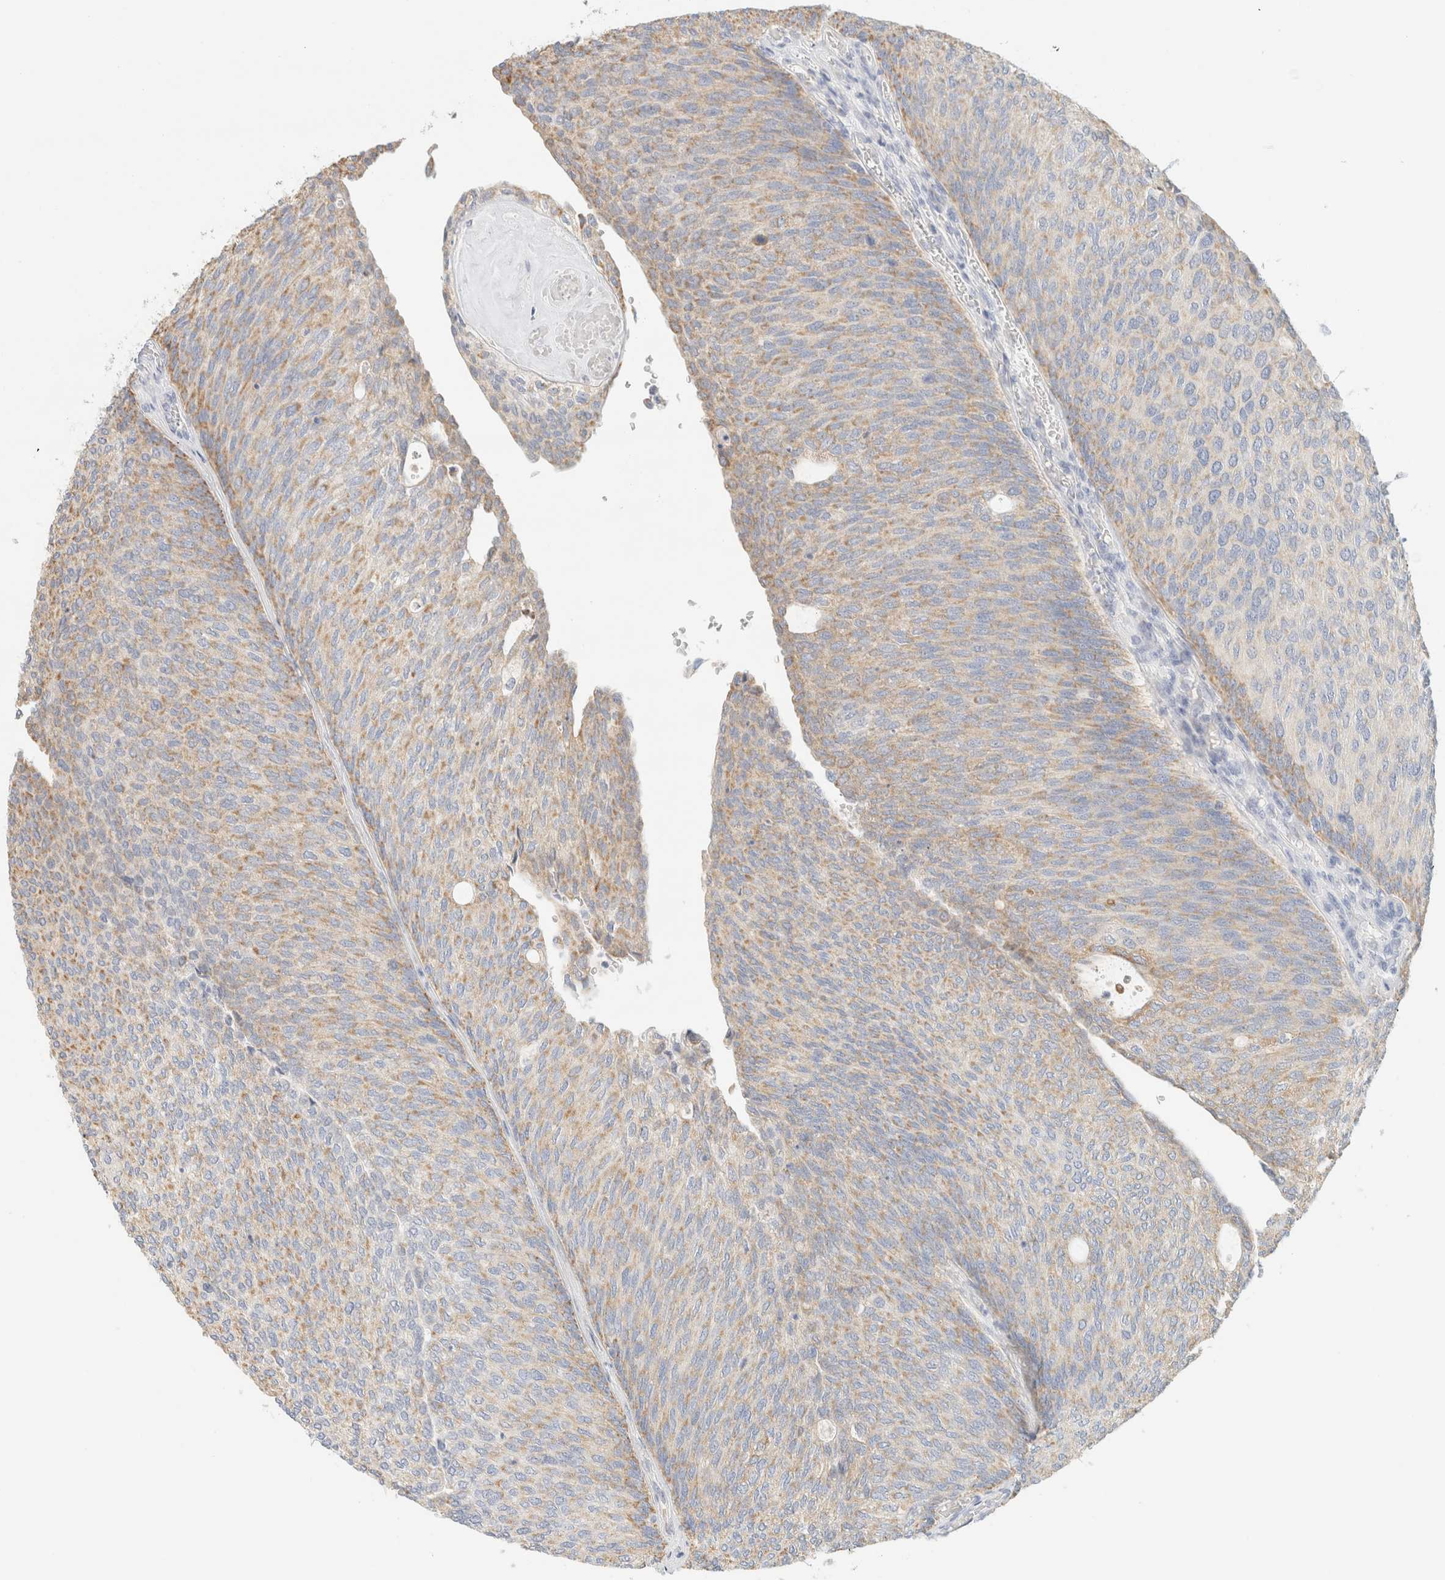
{"staining": {"intensity": "weak", "quantity": ">75%", "location": "cytoplasmic/membranous"}, "tissue": "urothelial cancer", "cell_type": "Tumor cells", "image_type": "cancer", "snomed": [{"axis": "morphology", "description": "Urothelial carcinoma, Low grade"}, {"axis": "topography", "description": "Urinary bladder"}], "caption": "Brown immunohistochemical staining in human urothelial cancer exhibits weak cytoplasmic/membranous expression in approximately >75% of tumor cells.", "gene": "HDHD3", "patient": {"sex": "female", "age": 79}}